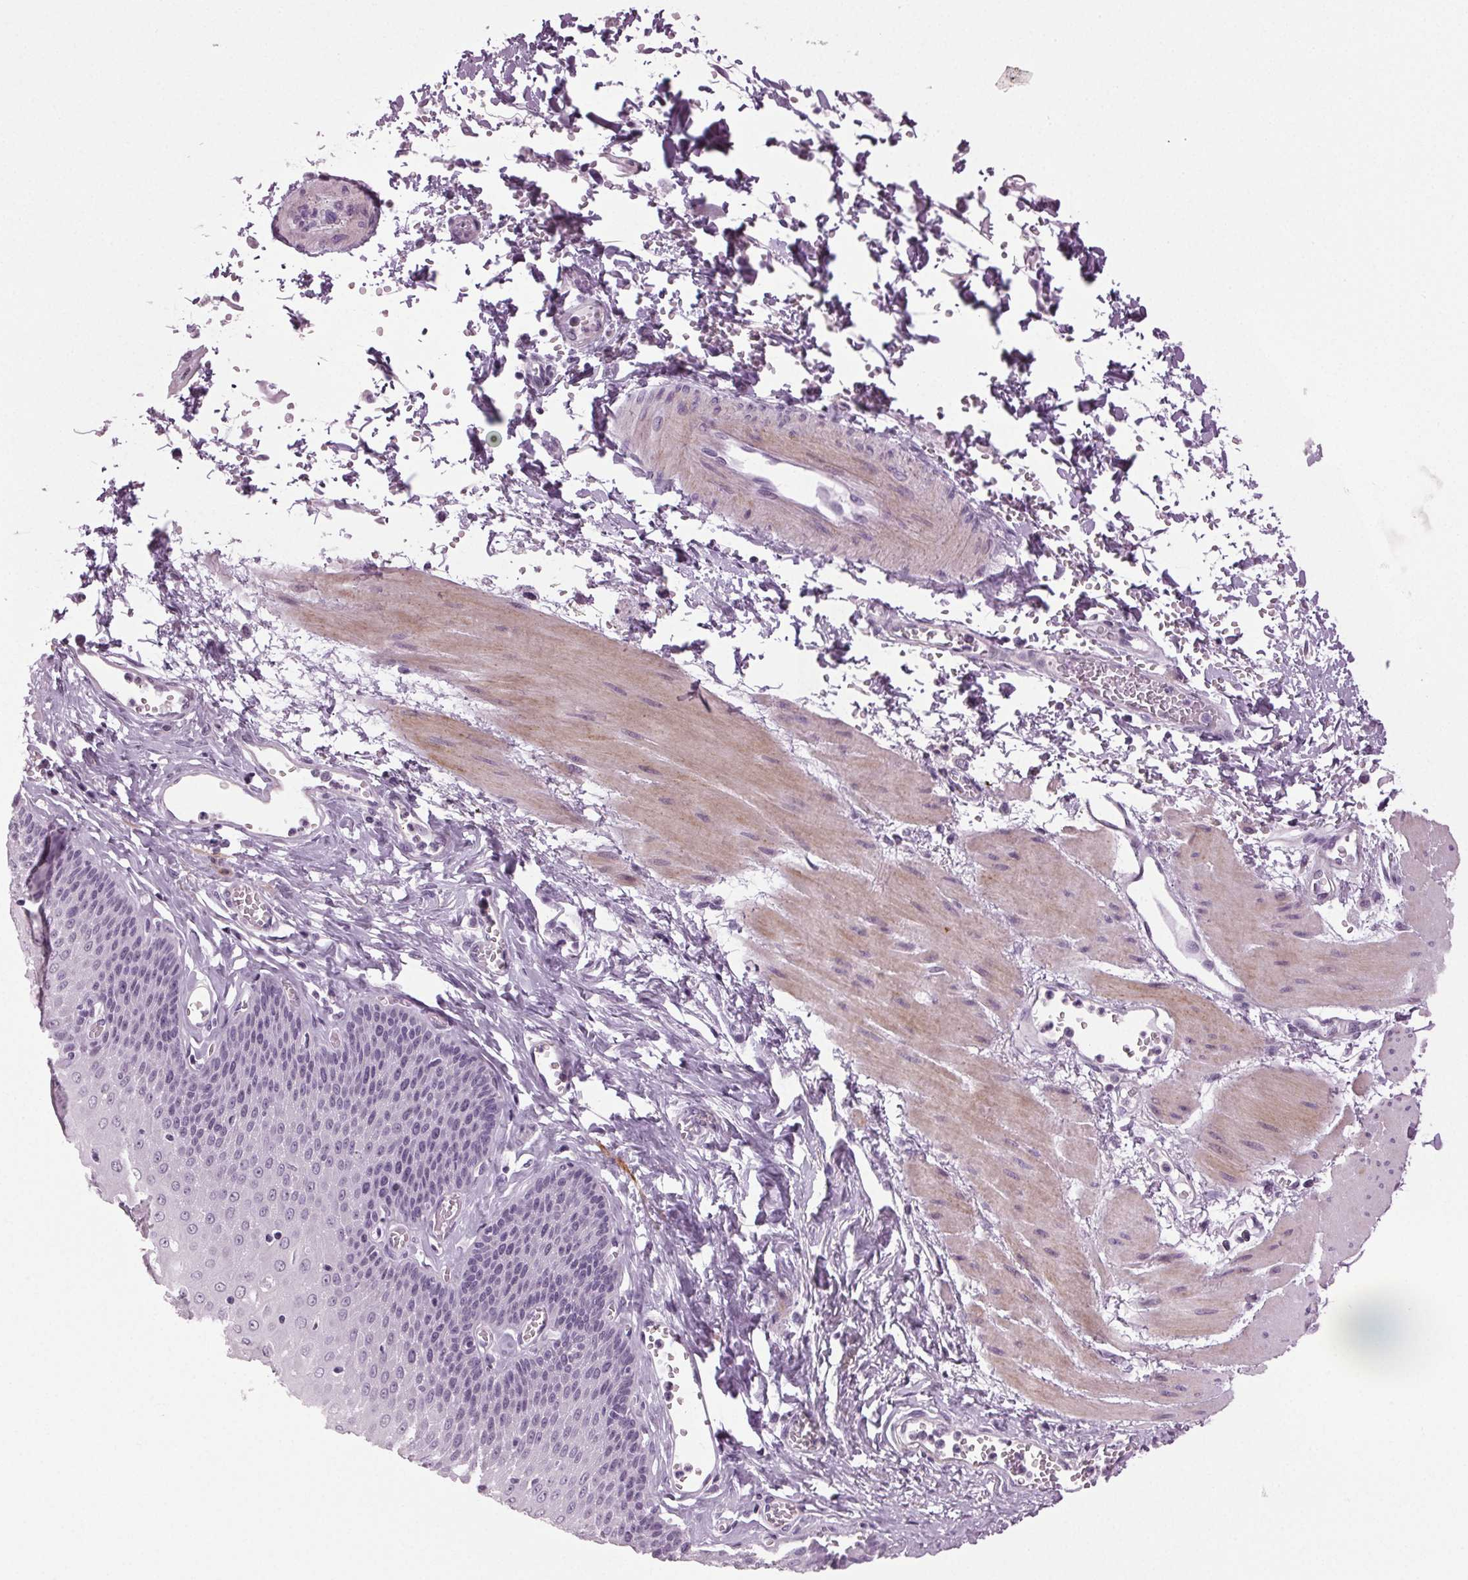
{"staining": {"intensity": "negative", "quantity": "none", "location": "none"}, "tissue": "esophagus", "cell_type": "Squamous epithelial cells", "image_type": "normal", "snomed": [{"axis": "morphology", "description": "Normal tissue, NOS"}, {"axis": "topography", "description": "Esophagus"}], "caption": "Human esophagus stained for a protein using IHC shows no positivity in squamous epithelial cells.", "gene": "DNAH12", "patient": {"sex": "male", "age": 60}}